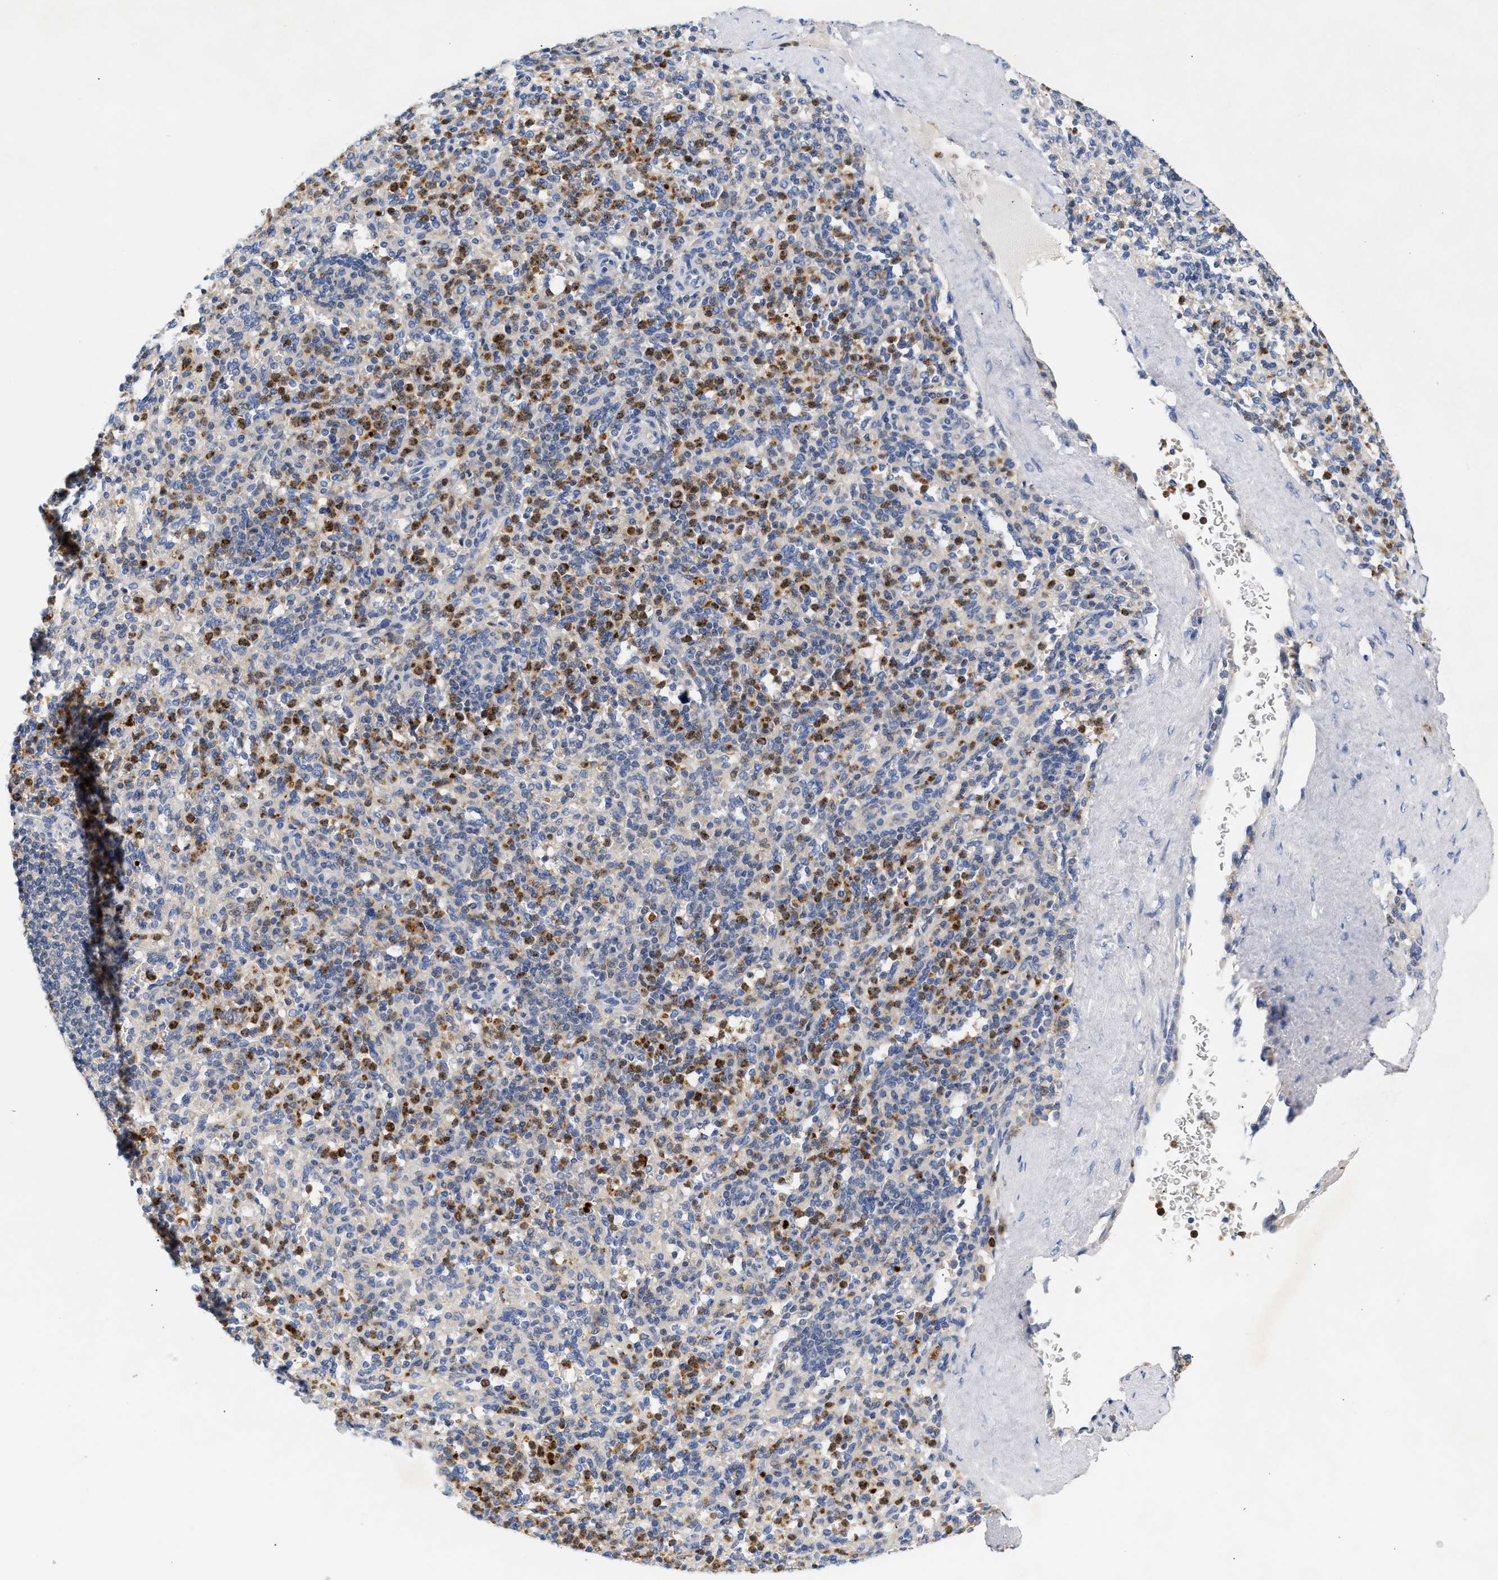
{"staining": {"intensity": "moderate", "quantity": "25%-75%", "location": "cytoplasmic/membranous"}, "tissue": "spleen", "cell_type": "Cells in red pulp", "image_type": "normal", "snomed": [{"axis": "morphology", "description": "Normal tissue, NOS"}, {"axis": "topography", "description": "Spleen"}], "caption": "IHC (DAB (3,3'-diaminobenzidine)) staining of normal human spleen exhibits moderate cytoplasmic/membranous protein positivity in about 25%-75% of cells in red pulp.", "gene": "TRIM50", "patient": {"sex": "male", "age": 36}}